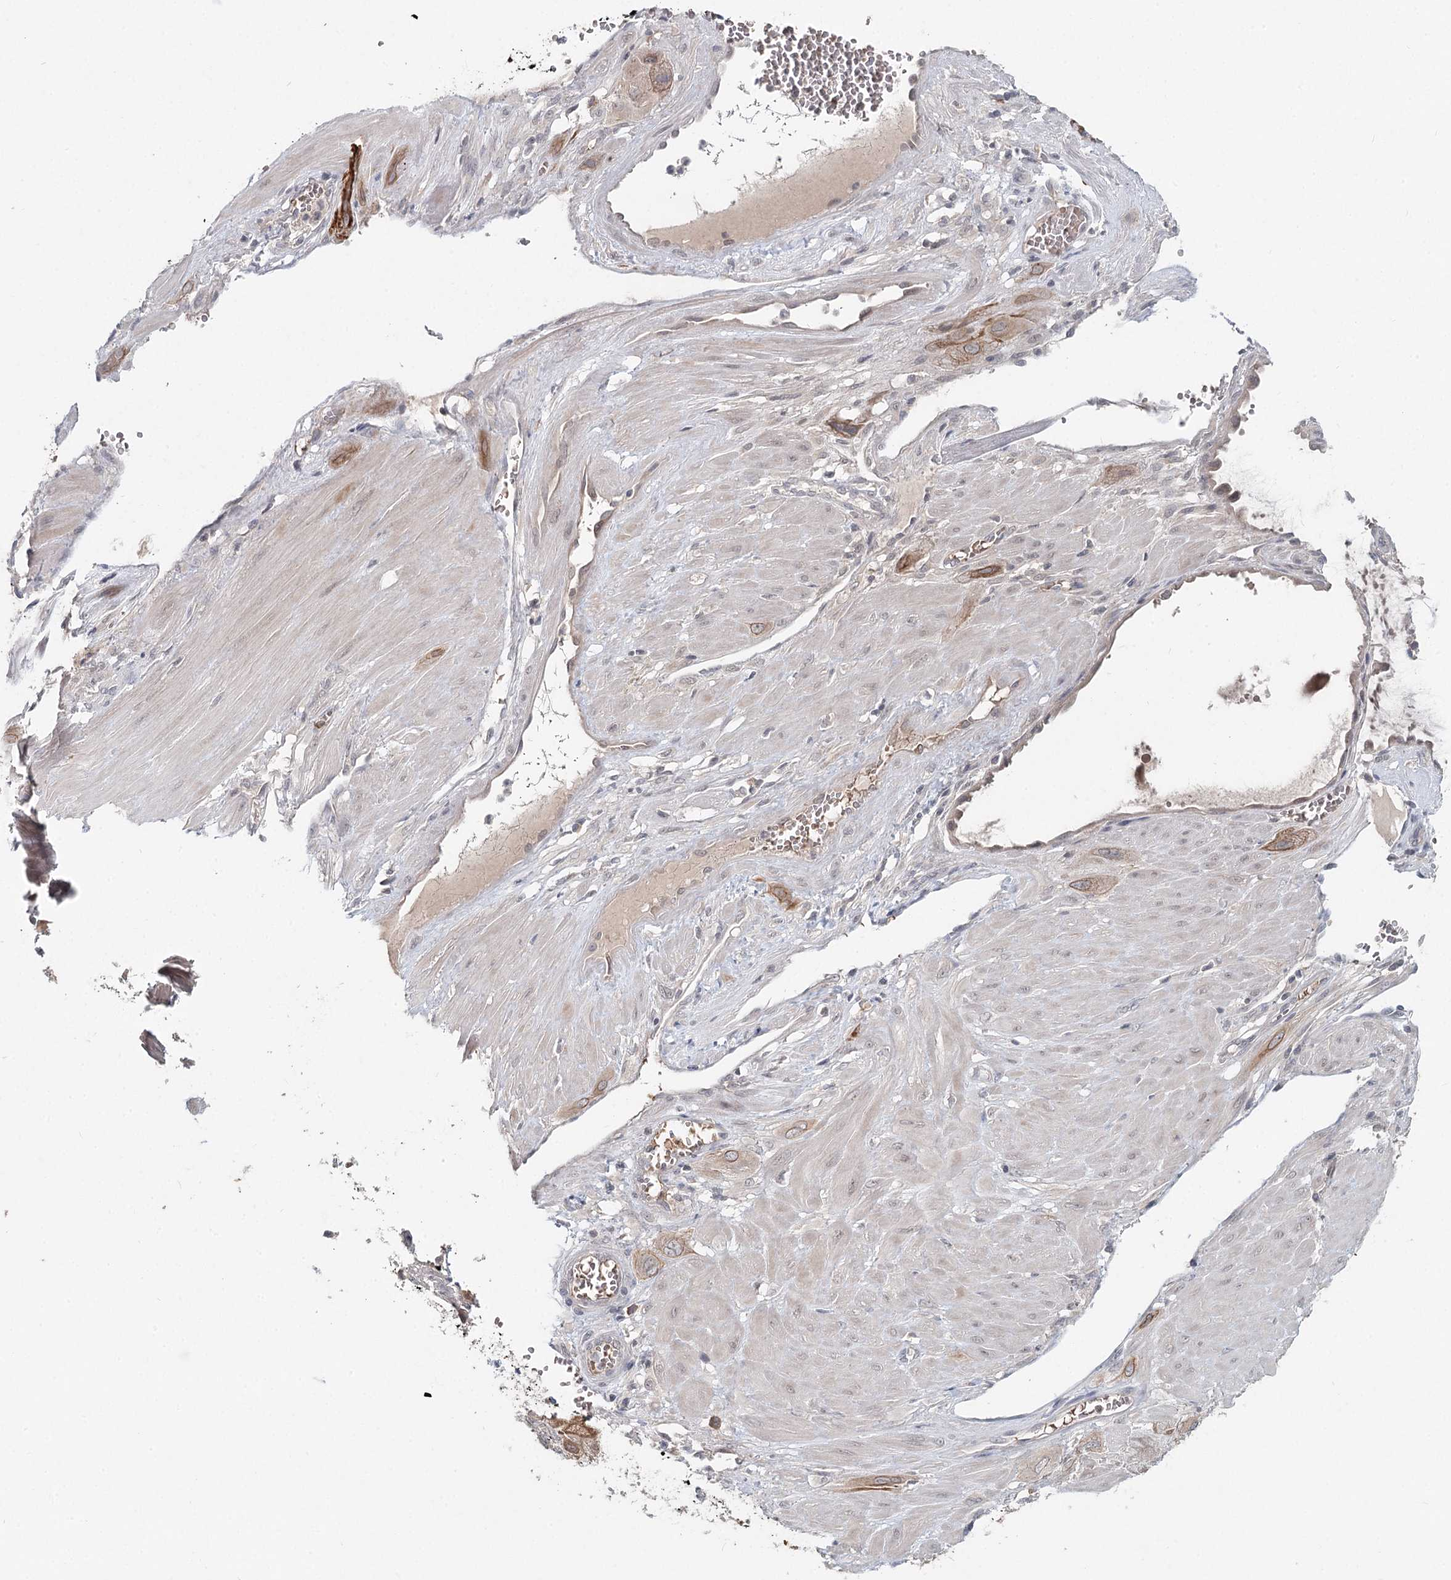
{"staining": {"intensity": "weak", "quantity": ">75%", "location": "cytoplasmic/membranous"}, "tissue": "cervical cancer", "cell_type": "Tumor cells", "image_type": "cancer", "snomed": [{"axis": "morphology", "description": "Squamous cell carcinoma, NOS"}, {"axis": "topography", "description": "Cervix"}], "caption": "Tumor cells display low levels of weak cytoplasmic/membranous positivity in about >75% of cells in human cervical cancer. Nuclei are stained in blue.", "gene": "FBXO7", "patient": {"sex": "female", "age": 34}}